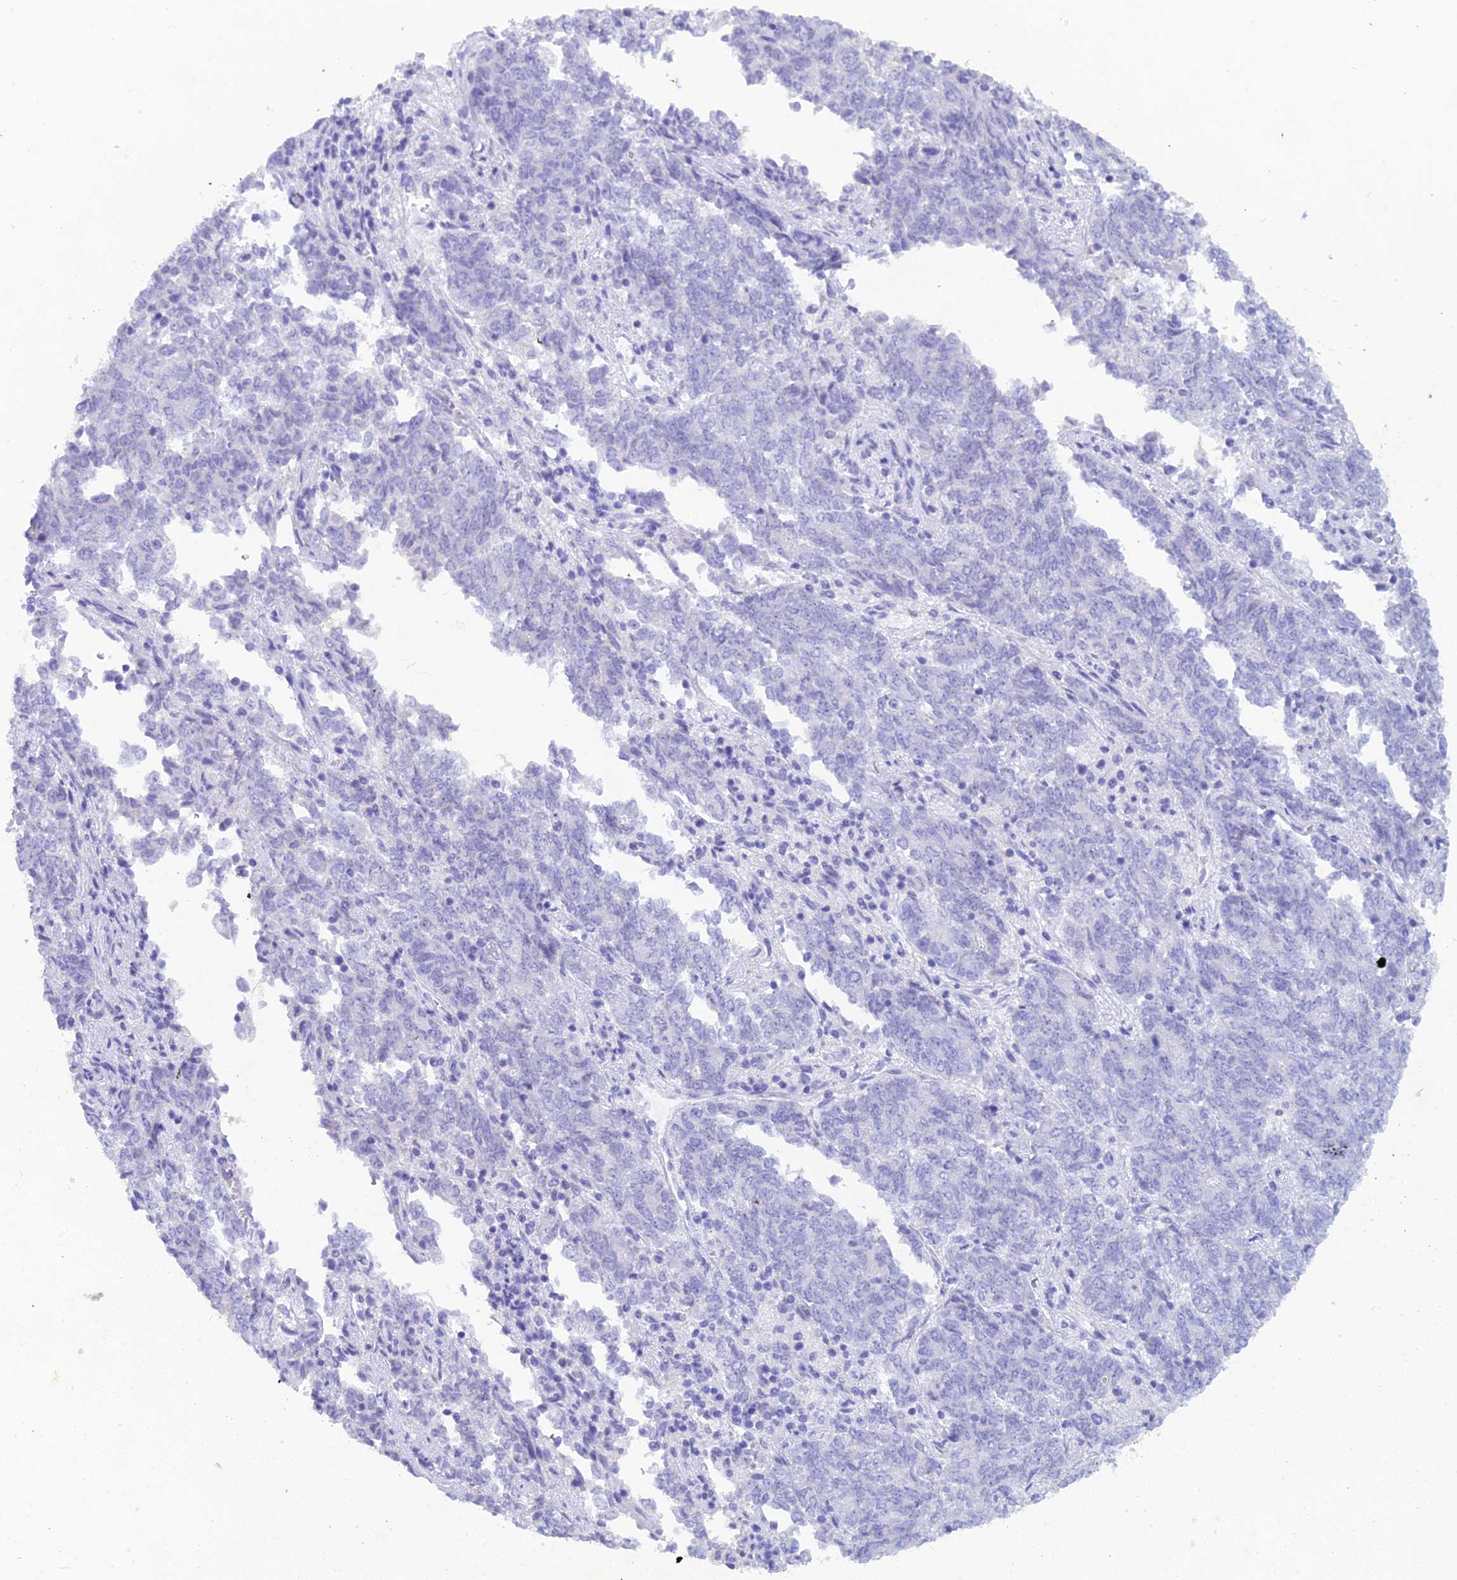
{"staining": {"intensity": "negative", "quantity": "none", "location": "none"}, "tissue": "endometrial cancer", "cell_type": "Tumor cells", "image_type": "cancer", "snomed": [{"axis": "morphology", "description": "Adenocarcinoma, NOS"}, {"axis": "topography", "description": "Endometrium"}], "caption": "Tumor cells show no significant staining in endometrial adenocarcinoma.", "gene": "REG1A", "patient": {"sex": "female", "age": 80}}